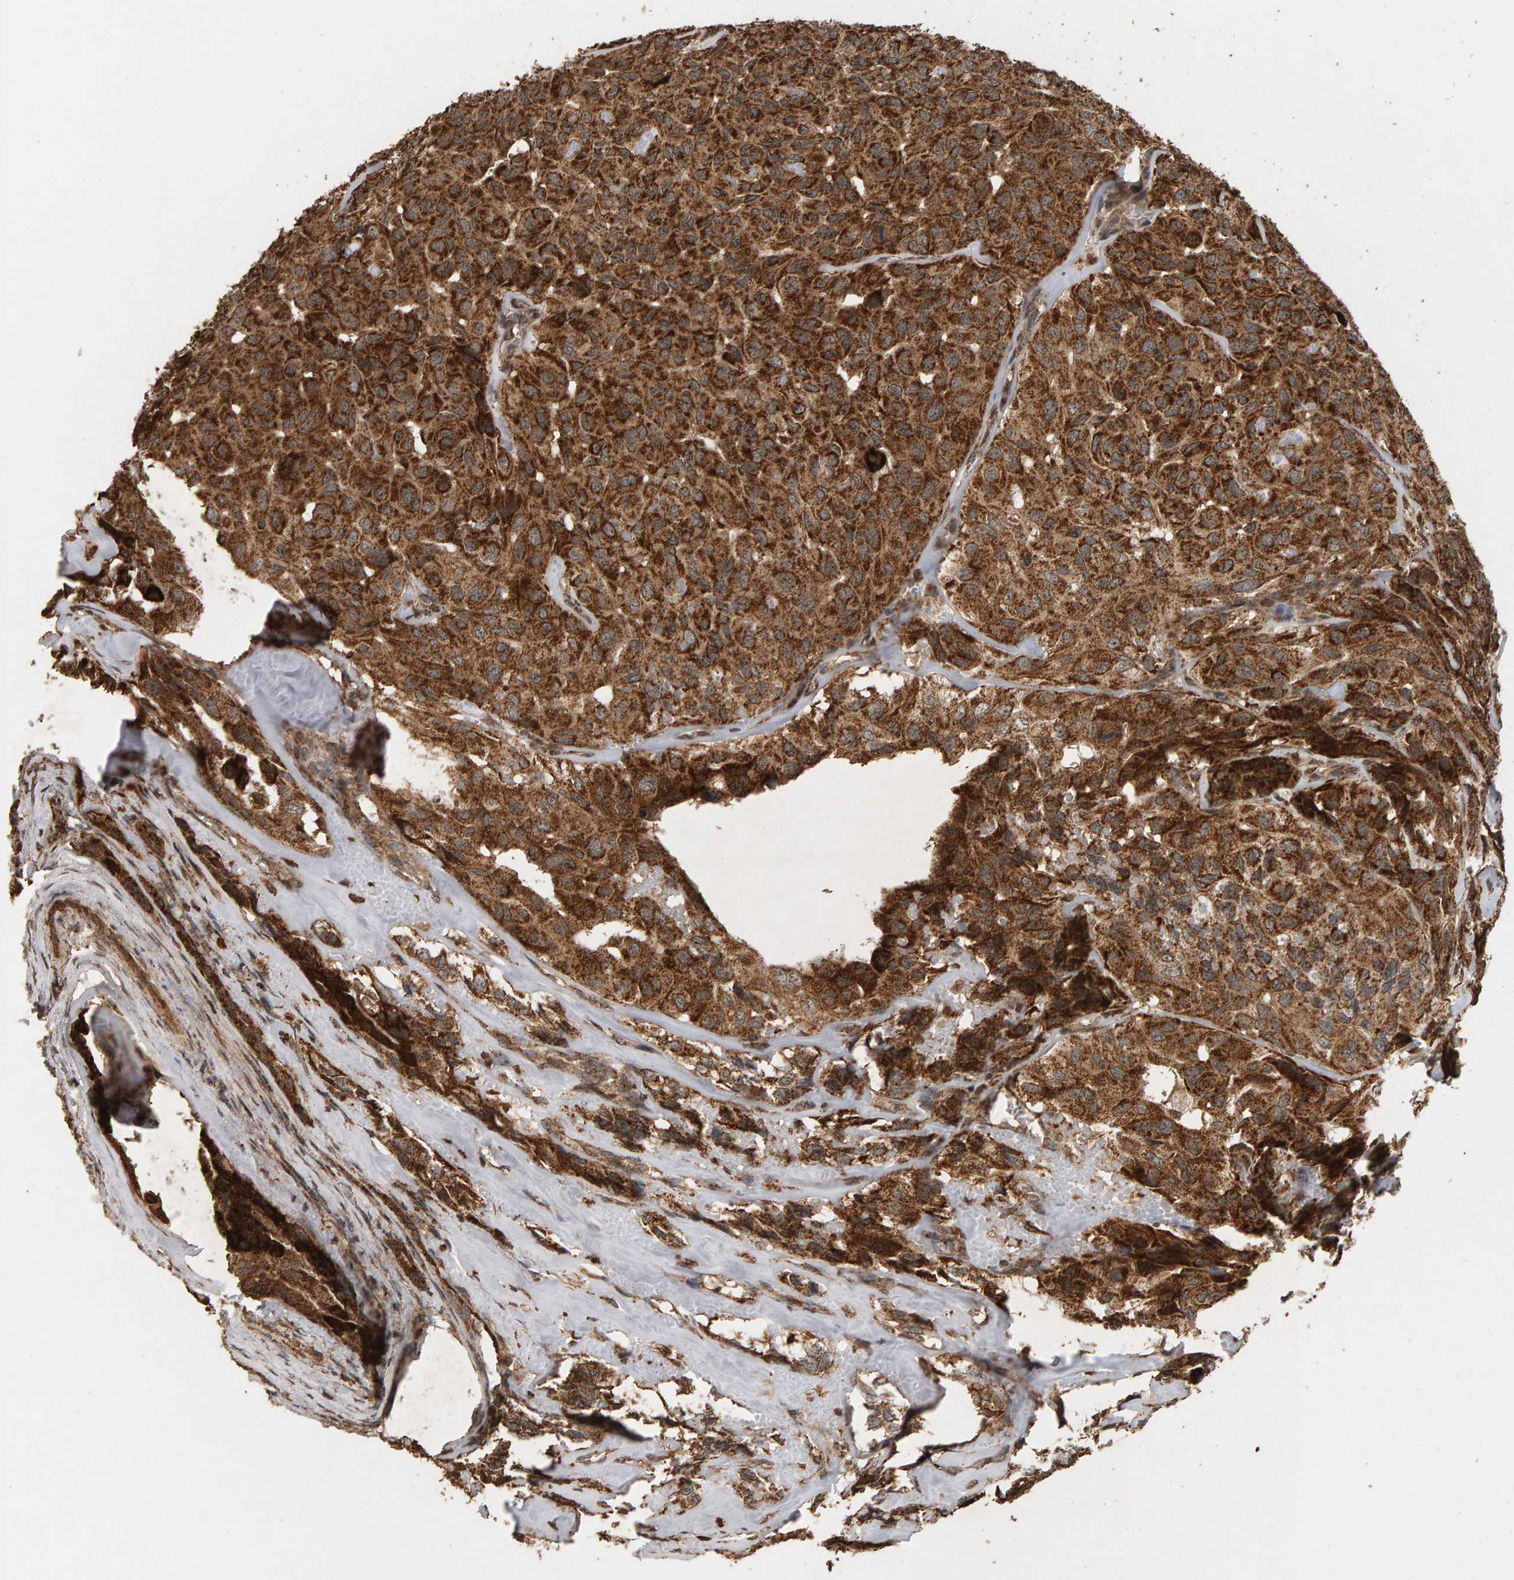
{"staining": {"intensity": "strong", "quantity": ">75%", "location": "cytoplasmic/membranous"}, "tissue": "head and neck cancer", "cell_type": "Tumor cells", "image_type": "cancer", "snomed": [{"axis": "morphology", "description": "Adenocarcinoma, NOS"}, {"axis": "topography", "description": "Salivary gland, NOS"}, {"axis": "topography", "description": "Head-Neck"}], "caption": "Head and neck adenocarcinoma tissue exhibits strong cytoplasmic/membranous staining in approximately >75% of tumor cells", "gene": "GSTK1", "patient": {"sex": "female", "age": 76}}